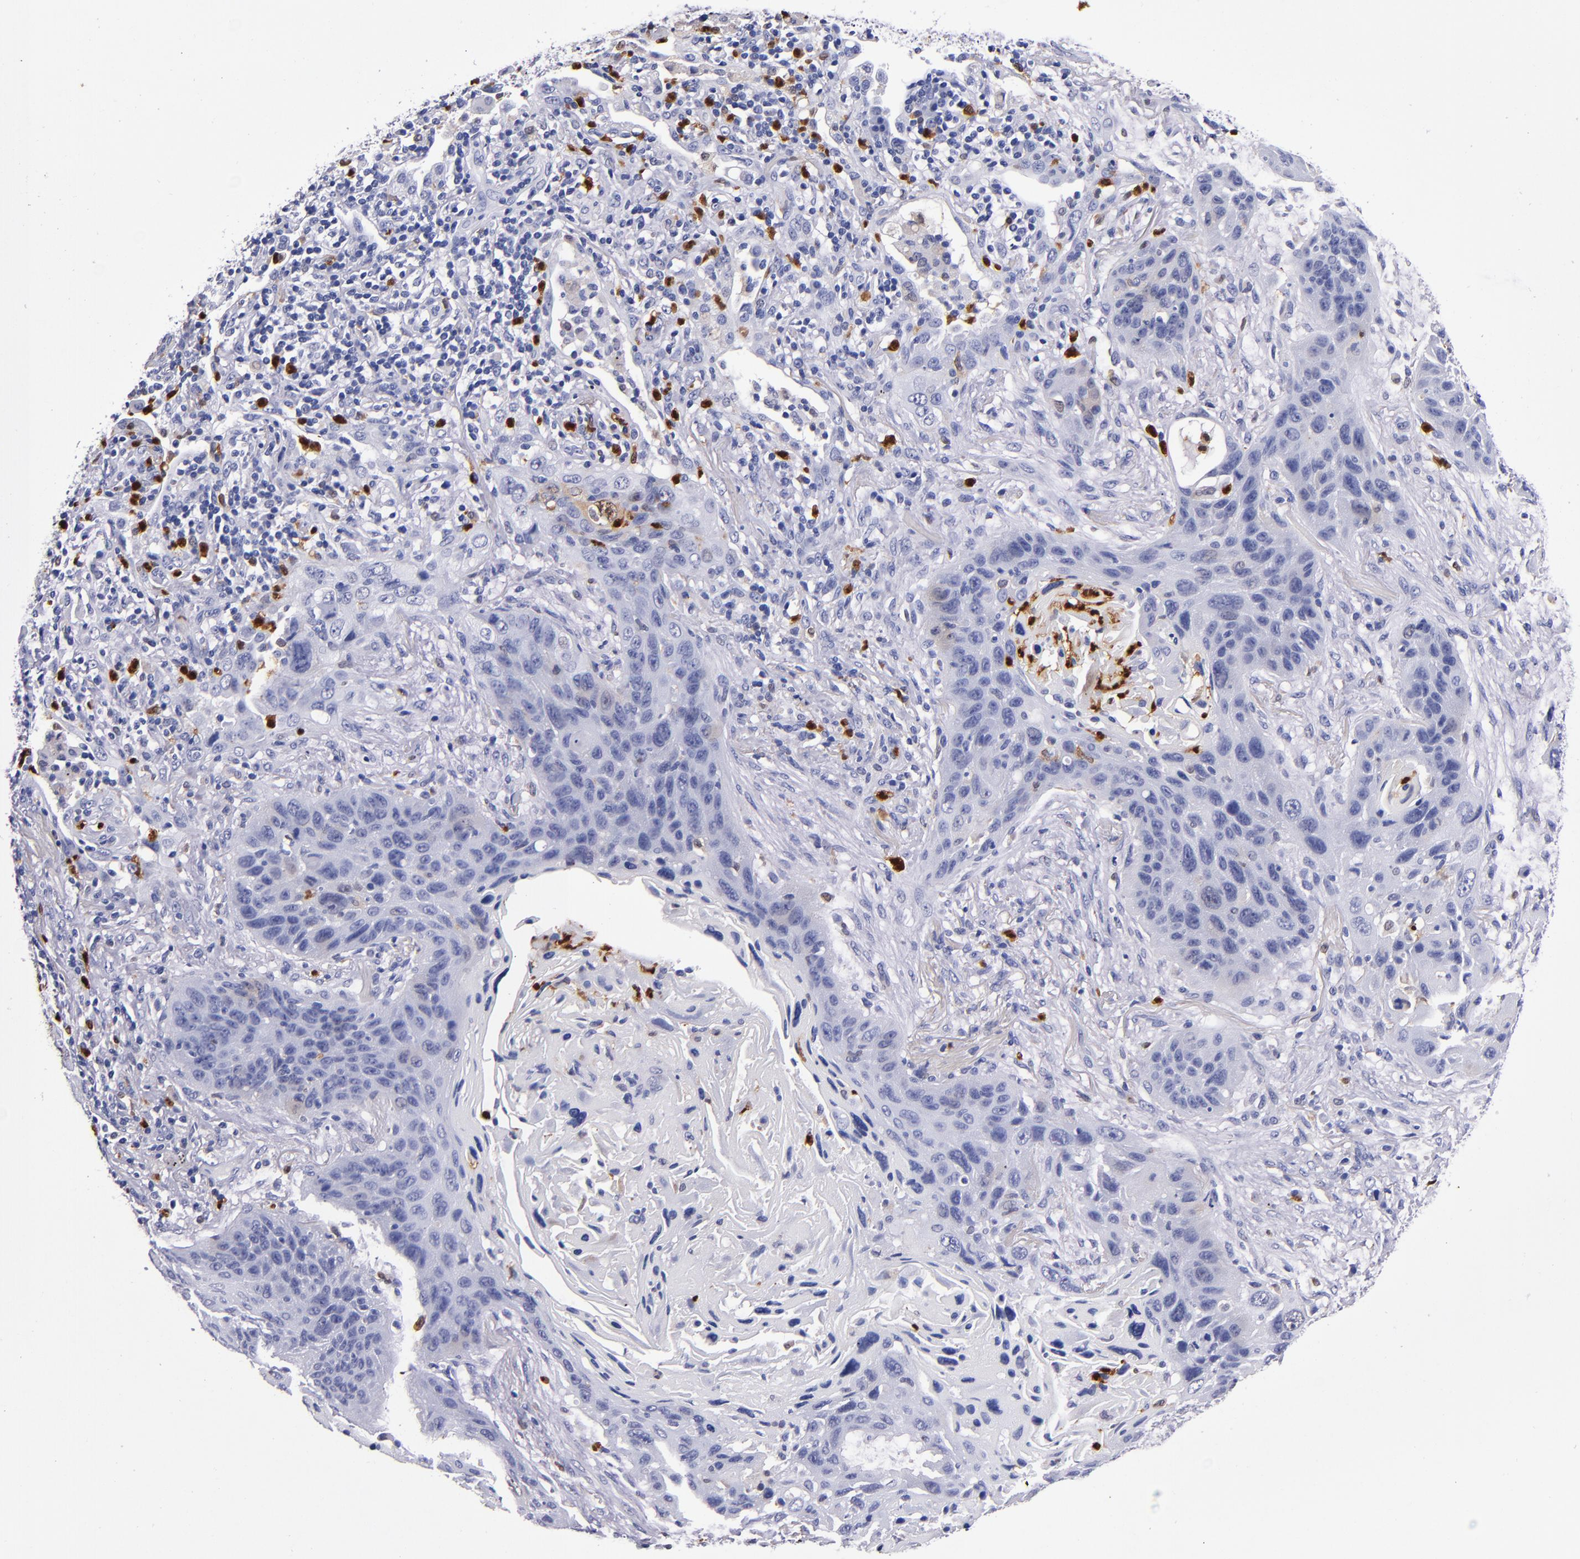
{"staining": {"intensity": "moderate", "quantity": "<25%", "location": "cytoplasmic/membranous,nuclear"}, "tissue": "lung cancer", "cell_type": "Tumor cells", "image_type": "cancer", "snomed": [{"axis": "morphology", "description": "Squamous cell carcinoma, NOS"}, {"axis": "topography", "description": "Lung"}], "caption": "Immunohistochemistry of squamous cell carcinoma (lung) exhibits low levels of moderate cytoplasmic/membranous and nuclear expression in about <25% of tumor cells. (IHC, brightfield microscopy, high magnification).", "gene": "S100A8", "patient": {"sex": "female", "age": 67}}